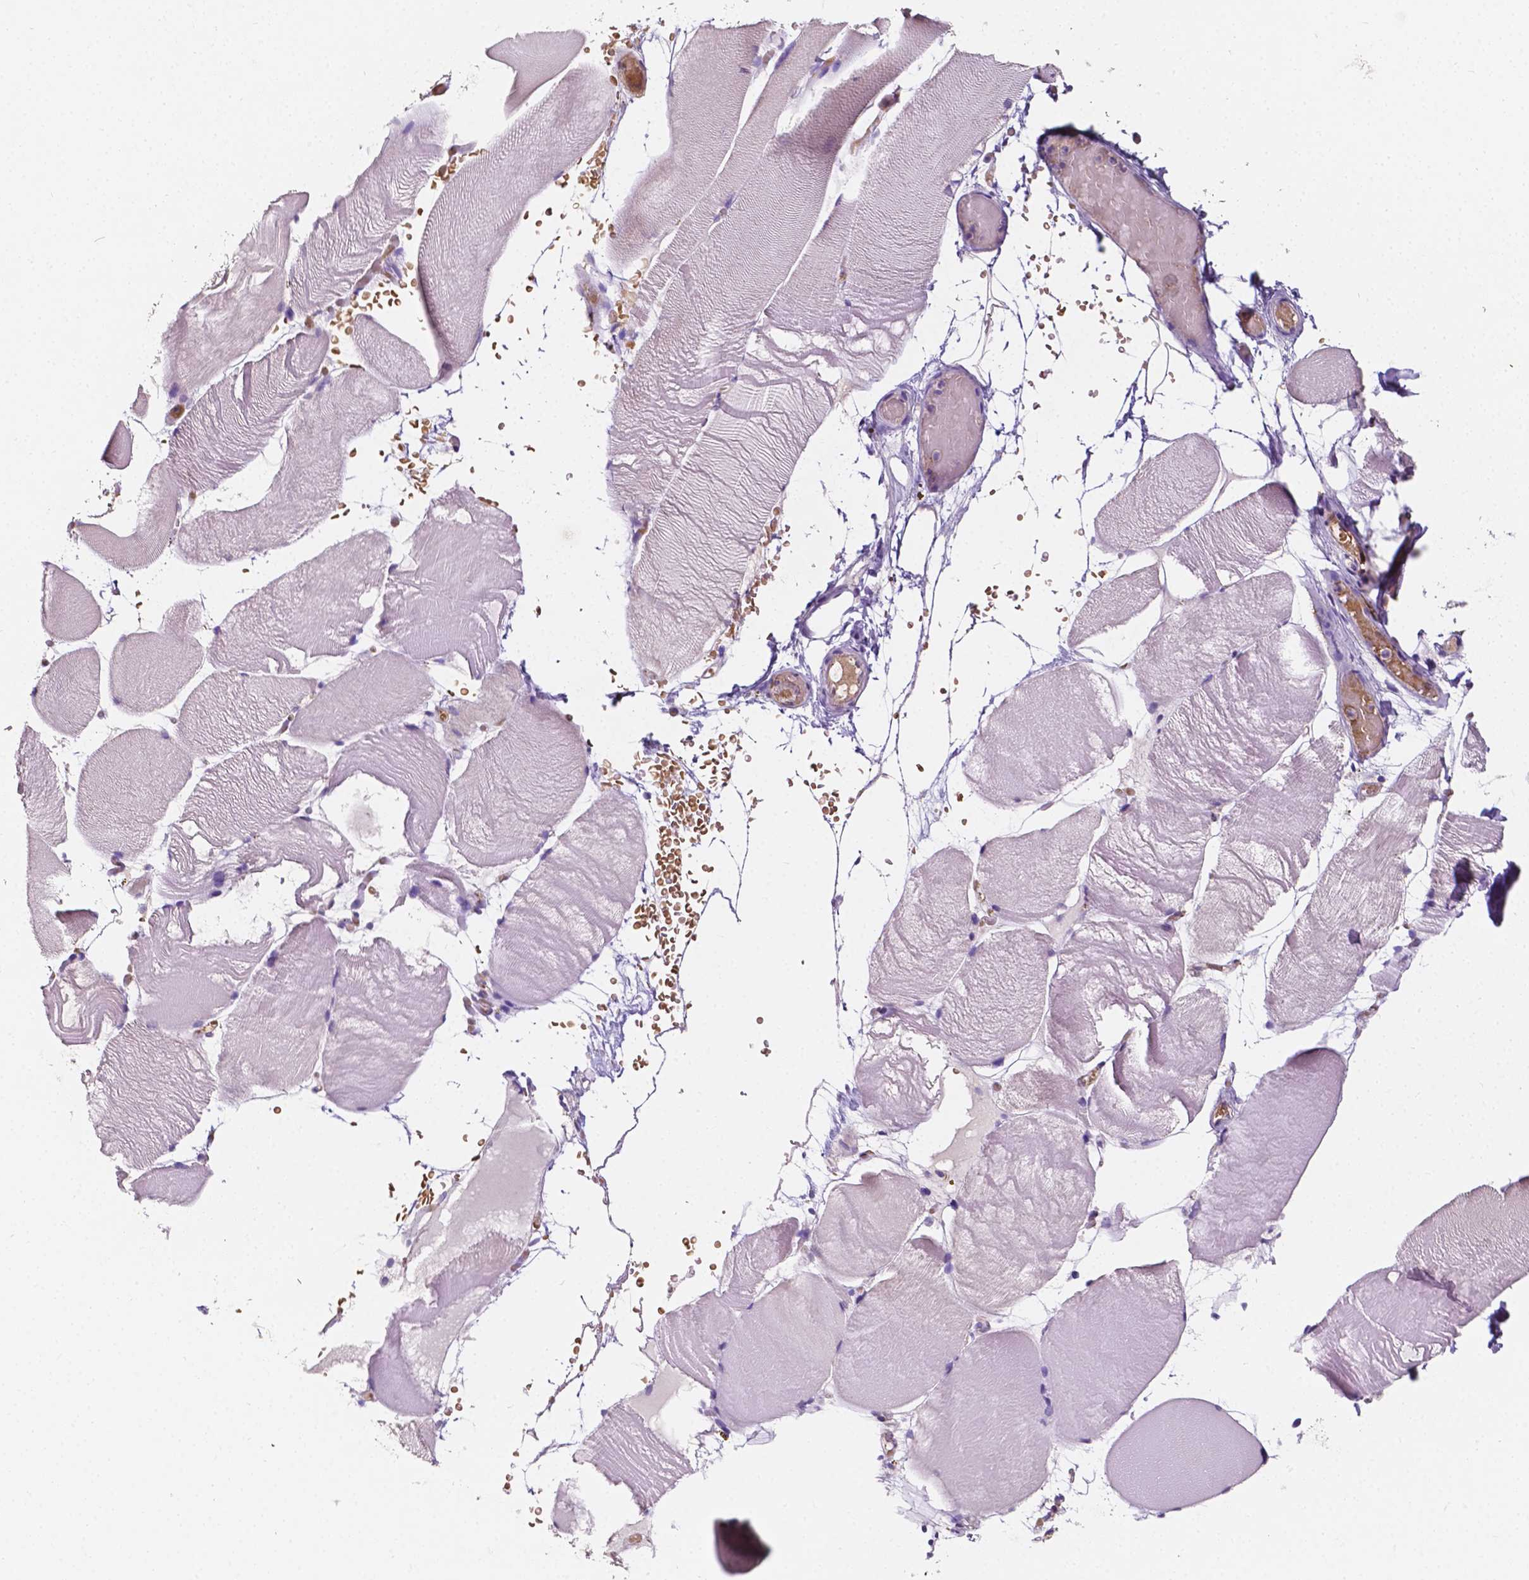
{"staining": {"intensity": "negative", "quantity": "none", "location": "none"}, "tissue": "skeletal muscle", "cell_type": "Myocytes", "image_type": "normal", "snomed": [{"axis": "morphology", "description": "Normal tissue, NOS"}, {"axis": "topography", "description": "Skeletal muscle"}], "caption": "This image is of benign skeletal muscle stained with IHC to label a protein in brown with the nuclei are counter-stained blue. There is no expression in myocytes.", "gene": "SLC22A4", "patient": {"sex": "female", "age": 37}}